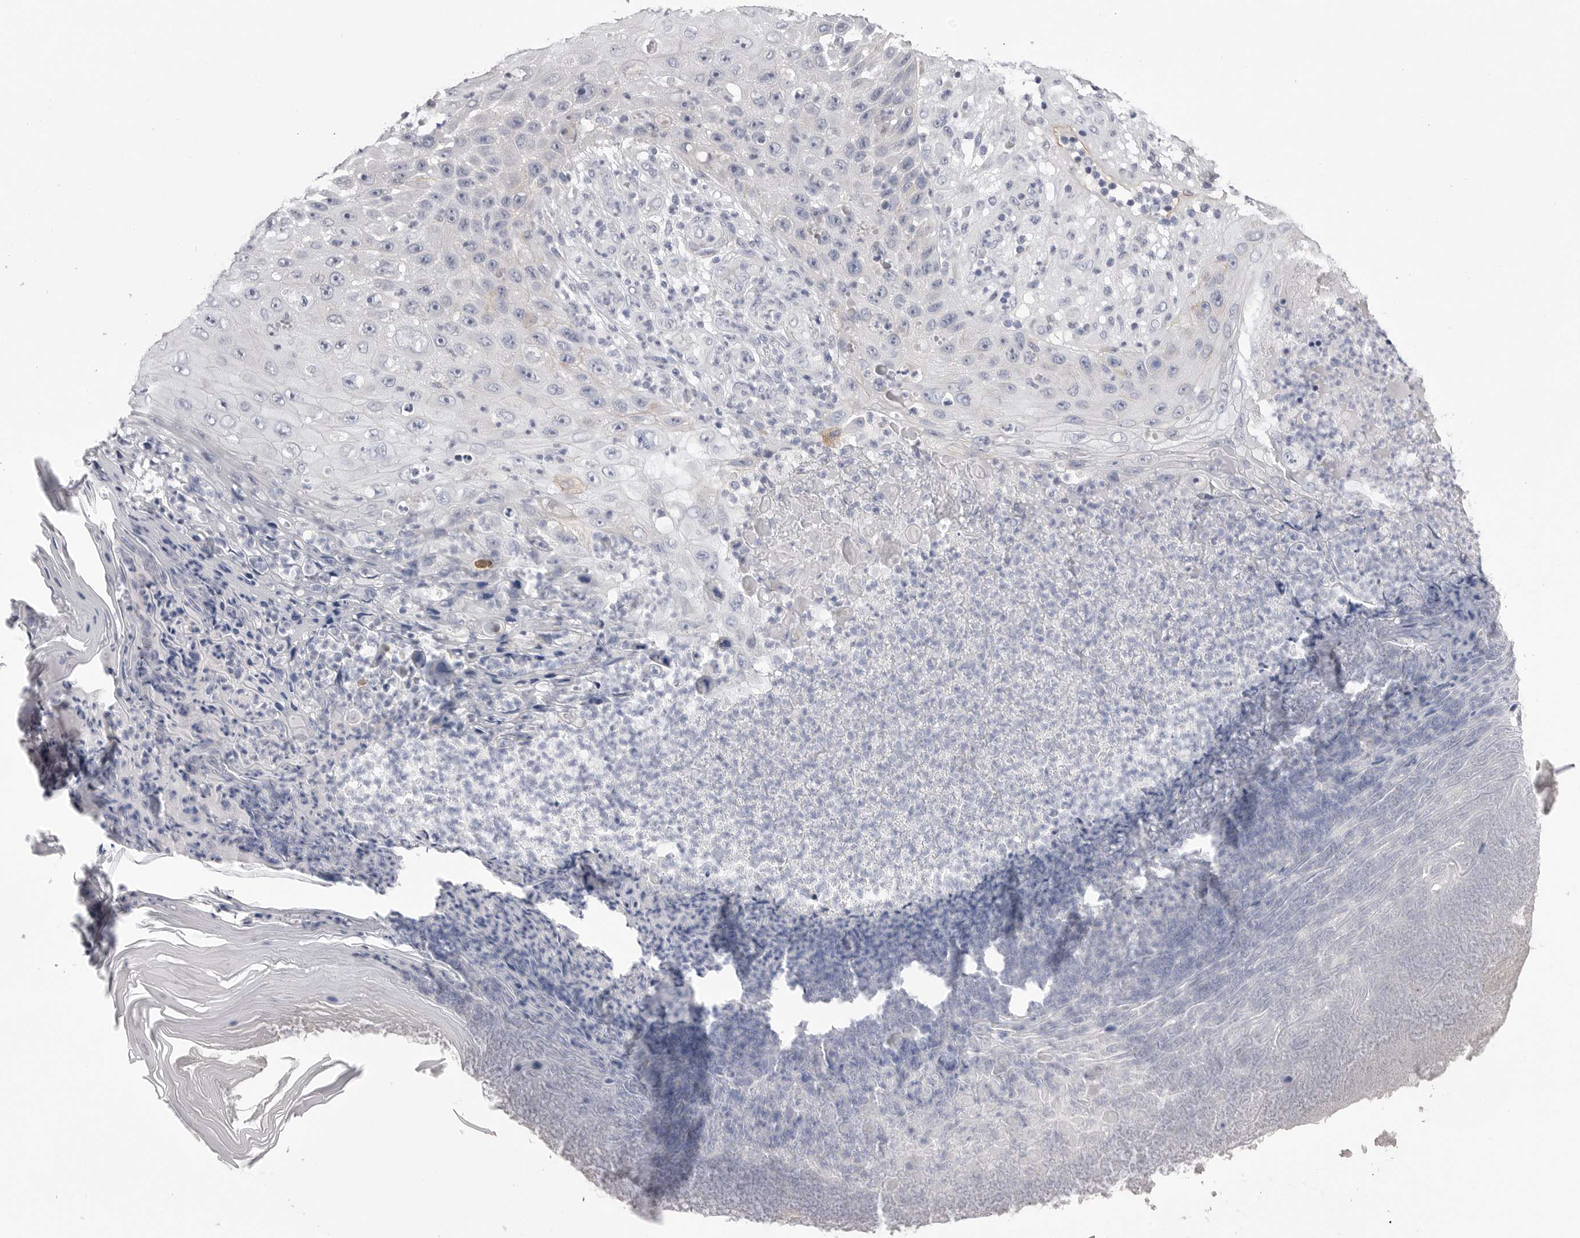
{"staining": {"intensity": "negative", "quantity": "none", "location": "none"}, "tissue": "skin cancer", "cell_type": "Tumor cells", "image_type": "cancer", "snomed": [{"axis": "morphology", "description": "Squamous cell carcinoma, NOS"}, {"axis": "topography", "description": "Skin"}], "caption": "A photomicrograph of squamous cell carcinoma (skin) stained for a protein shows no brown staining in tumor cells.", "gene": "AKAP12", "patient": {"sex": "female", "age": 88}}